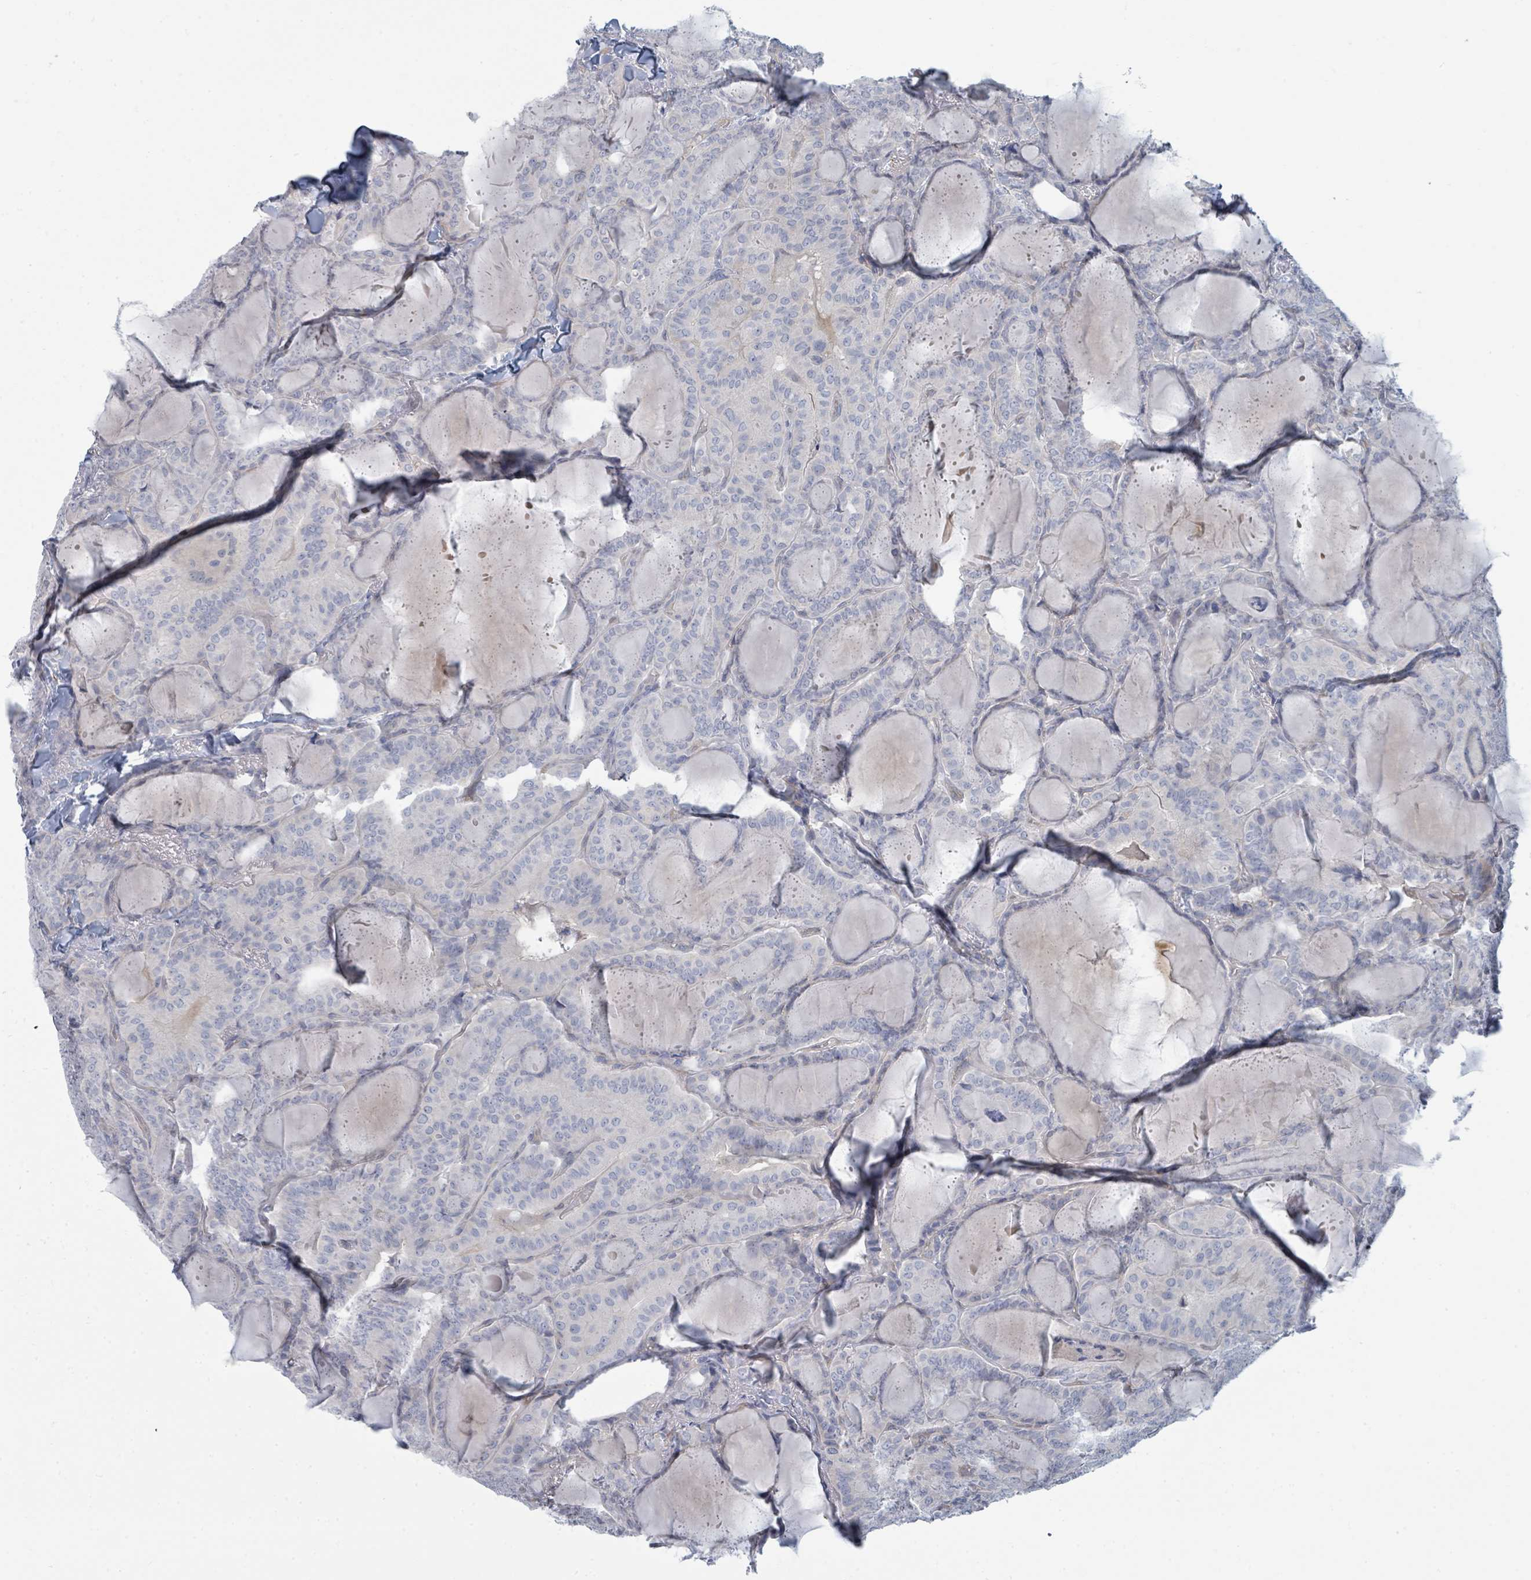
{"staining": {"intensity": "negative", "quantity": "none", "location": "none"}, "tissue": "thyroid cancer", "cell_type": "Tumor cells", "image_type": "cancer", "snomed": [{"axis": "morphology", "description": "Papillary adenocarcinoma, NOS"}, {"axis": "topography", "description": "Thyroid gland"}], "caption": "Immunohistochemical staining of thyroid papillary adenocarcinoma reveals no significant staining in tumor cells.", "gene": "SLC25A45", "patient": {"sex": "female", "age": 68}}